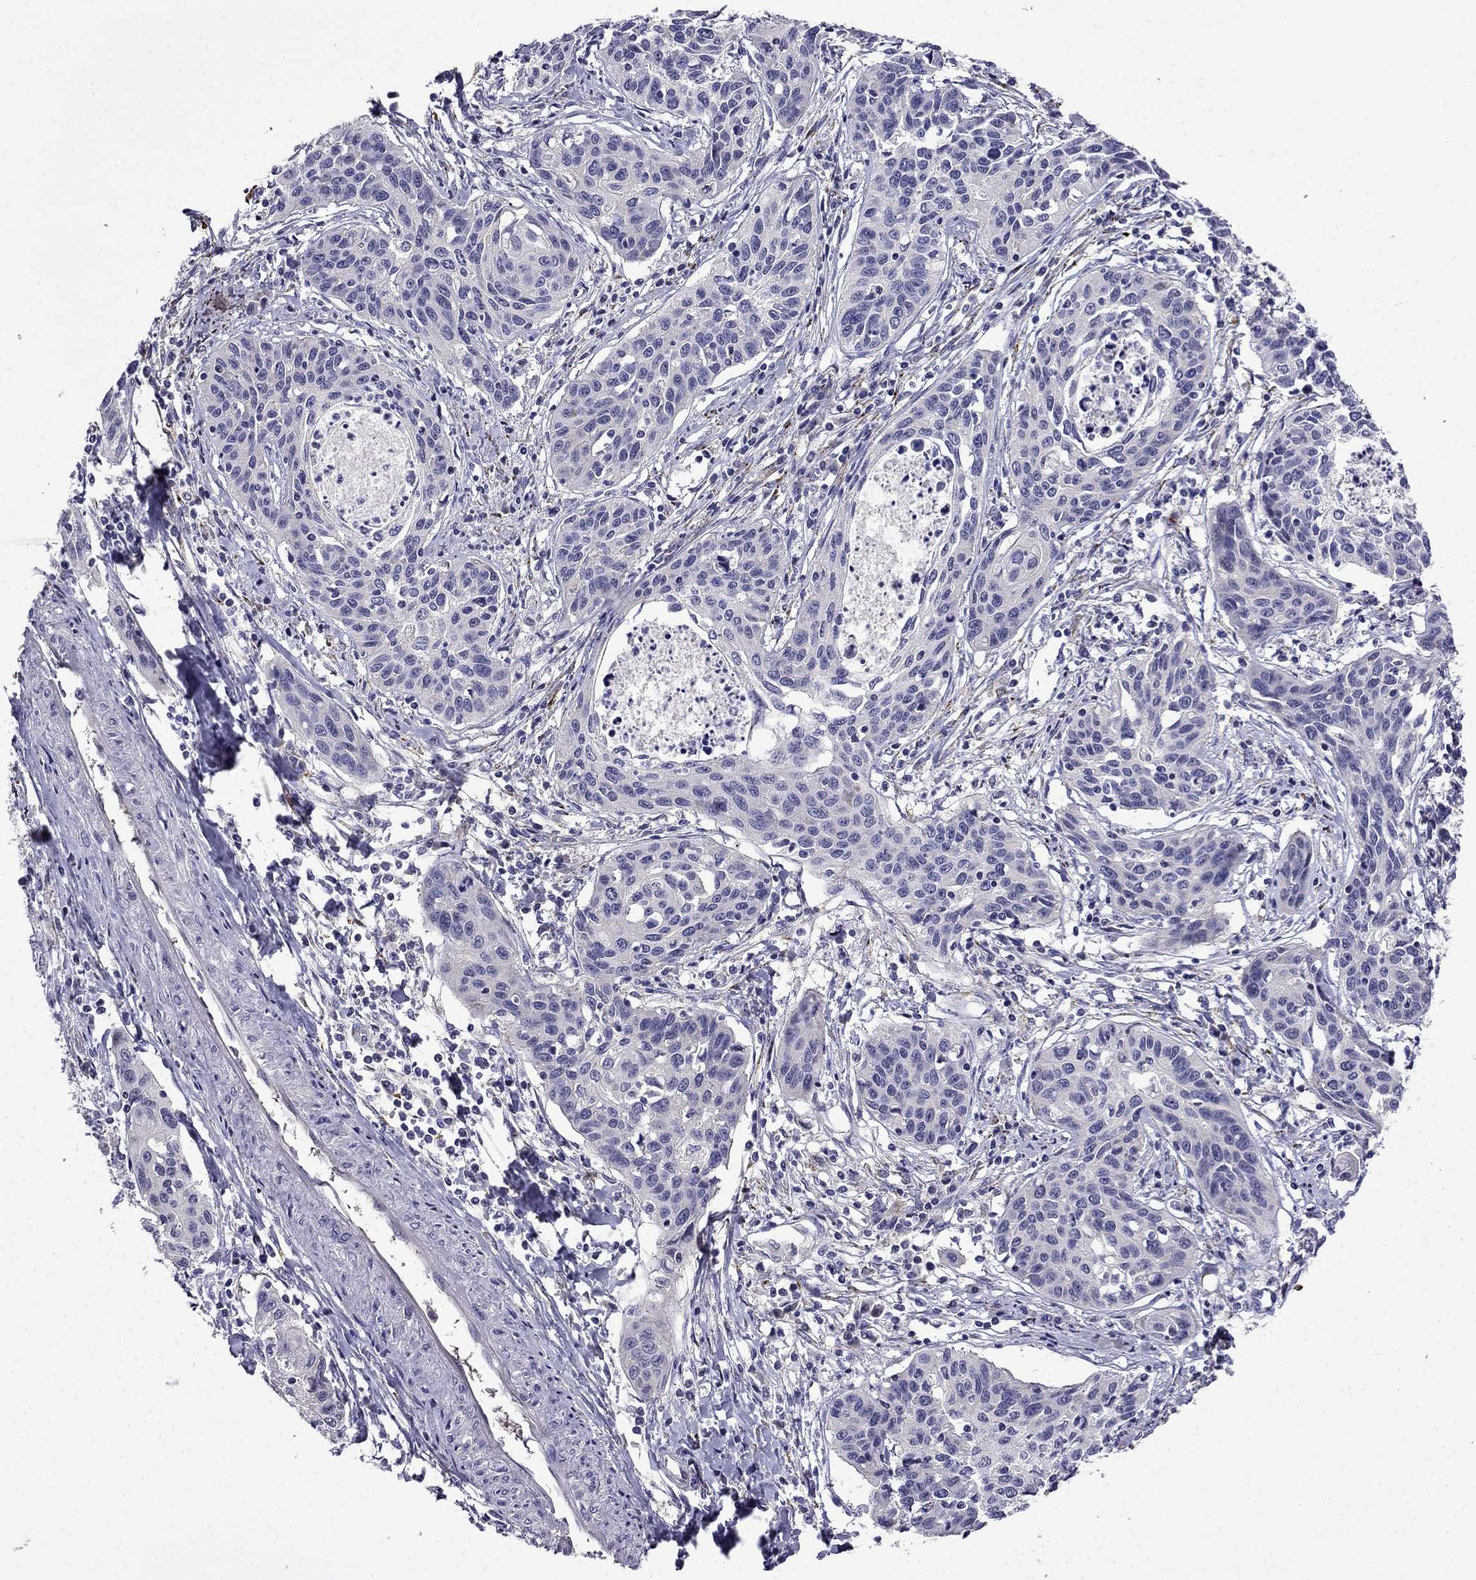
{"staining": {"intensity": "negative", "quantity": "none", "location": "none"}, "tissue": "cervical cancer", "cell_type": "Tumor cells", "image_type": "cancer", "snomed": [{"axis": "morphology", "description": "Squamous cell carcinoma, NOS"}, {"axis": "topography", "description": "Cervix"}], "caption": "Image shows no protein staining in tumor cells of cervical squamous cell carcinoma tissue.", "gene": "PI16", "patient": {"sex": "female", "age": 31}}